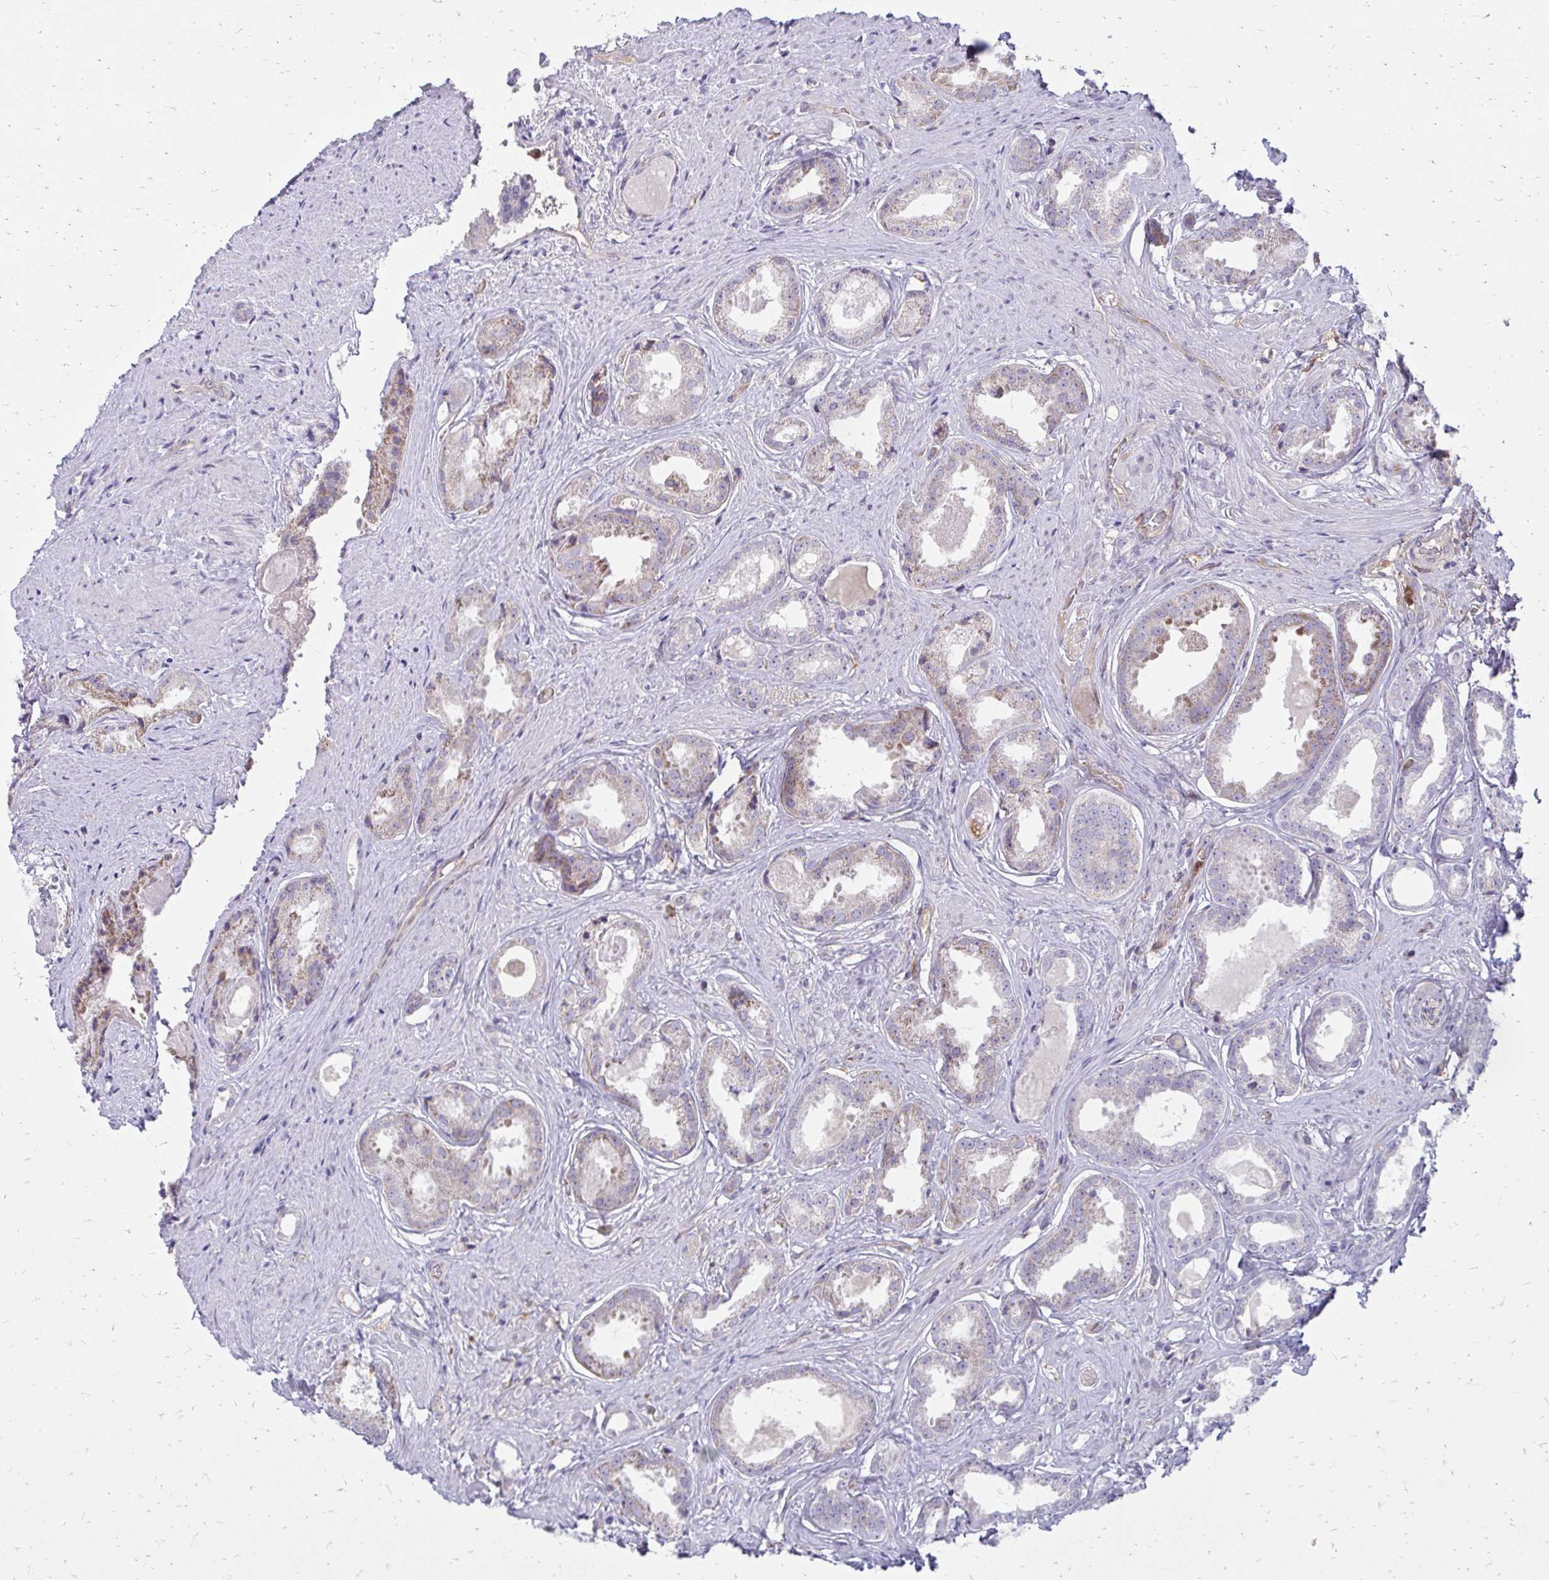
{"staining": {"intensity": "weak", "quantity": "<25%", "location": "cytoplasmic/membranous"}, "tissue": "prostate cancer", "cell_type": "Tumor cells", "image_type": "cancer", "snomed": [{"axis": "morphology", "description": "Adenocarcinoma, Low grade"}, {"axis": "topography", "description": "Prostate"}], "caption": "Immunohistochemistry photomicrograph of neoplastic tissue: human prostate cancer (adenocarcinoma (low-grade)) stained with DAB (3,3'-diaminobenzidine) shows no significant protein expression in tumor cells. The staining was performed using DAB (3,3'-diaminobenzidine) to visualize the protein expression in brown, while the nuclei were stained in blue with hematoxylin (Magnification: 20x).", "gene": "ASAP1", "patient": {"sex": "male", "age": 65}}